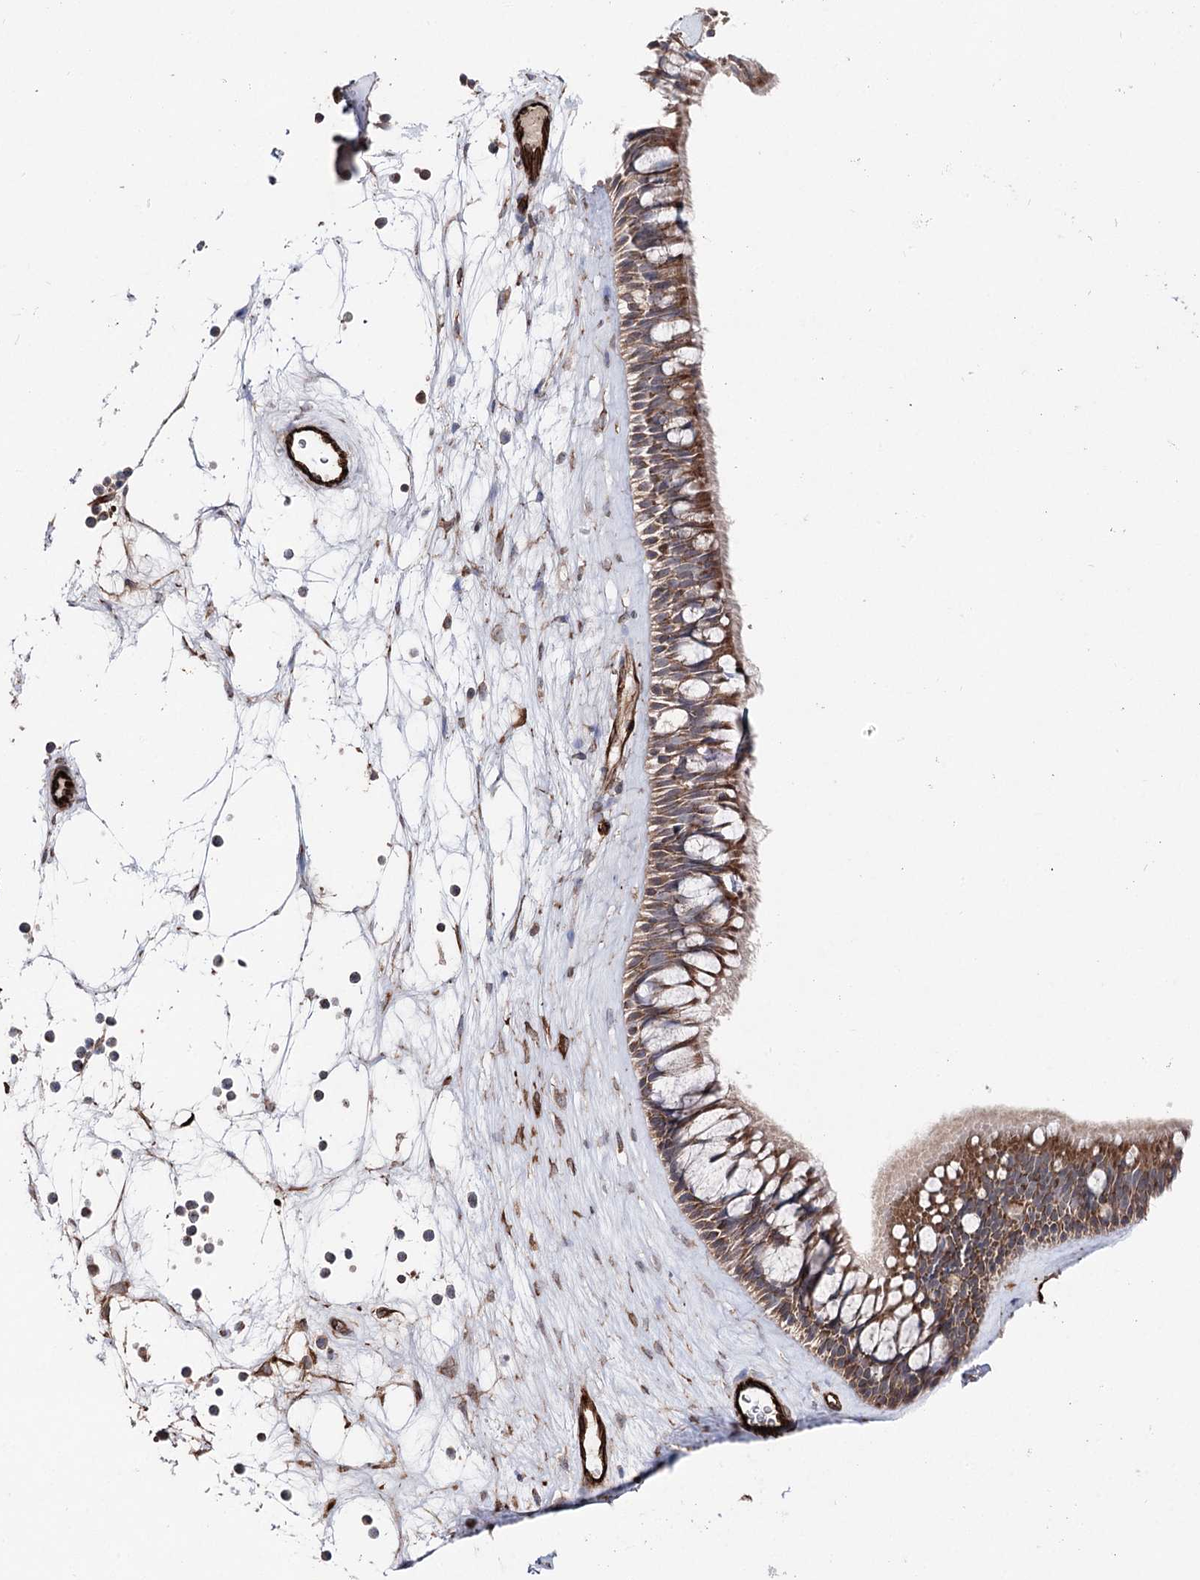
{"staining": {"intensity": "moderate", "quantity": ">75%", "location": "cytoplasmic/membranous"}, "tissue": "nasopharynx", "cell_type": "Respiratory epithelial cells", "image_type": "normal", "snomed": [{"axis": "morphology", "description": "Normal tissue, NOS"}, {"axis": "topography", "description": "Nasopharynx"}], "caption": "Immunohistochemical staining of normal nasopharynx displays medium levels of moderate cytoplasmic/membranous expression in approximately >75% of respiratory epithelial cells. The protein of interest is stained brown, and the nuclei are stained in blue (DAB (3,3'-diaminobenzidine) IHC with brightfield microscopy, high magnification).", "gene": "MIB1", "patient": {"sex": "male", "age": 64}}